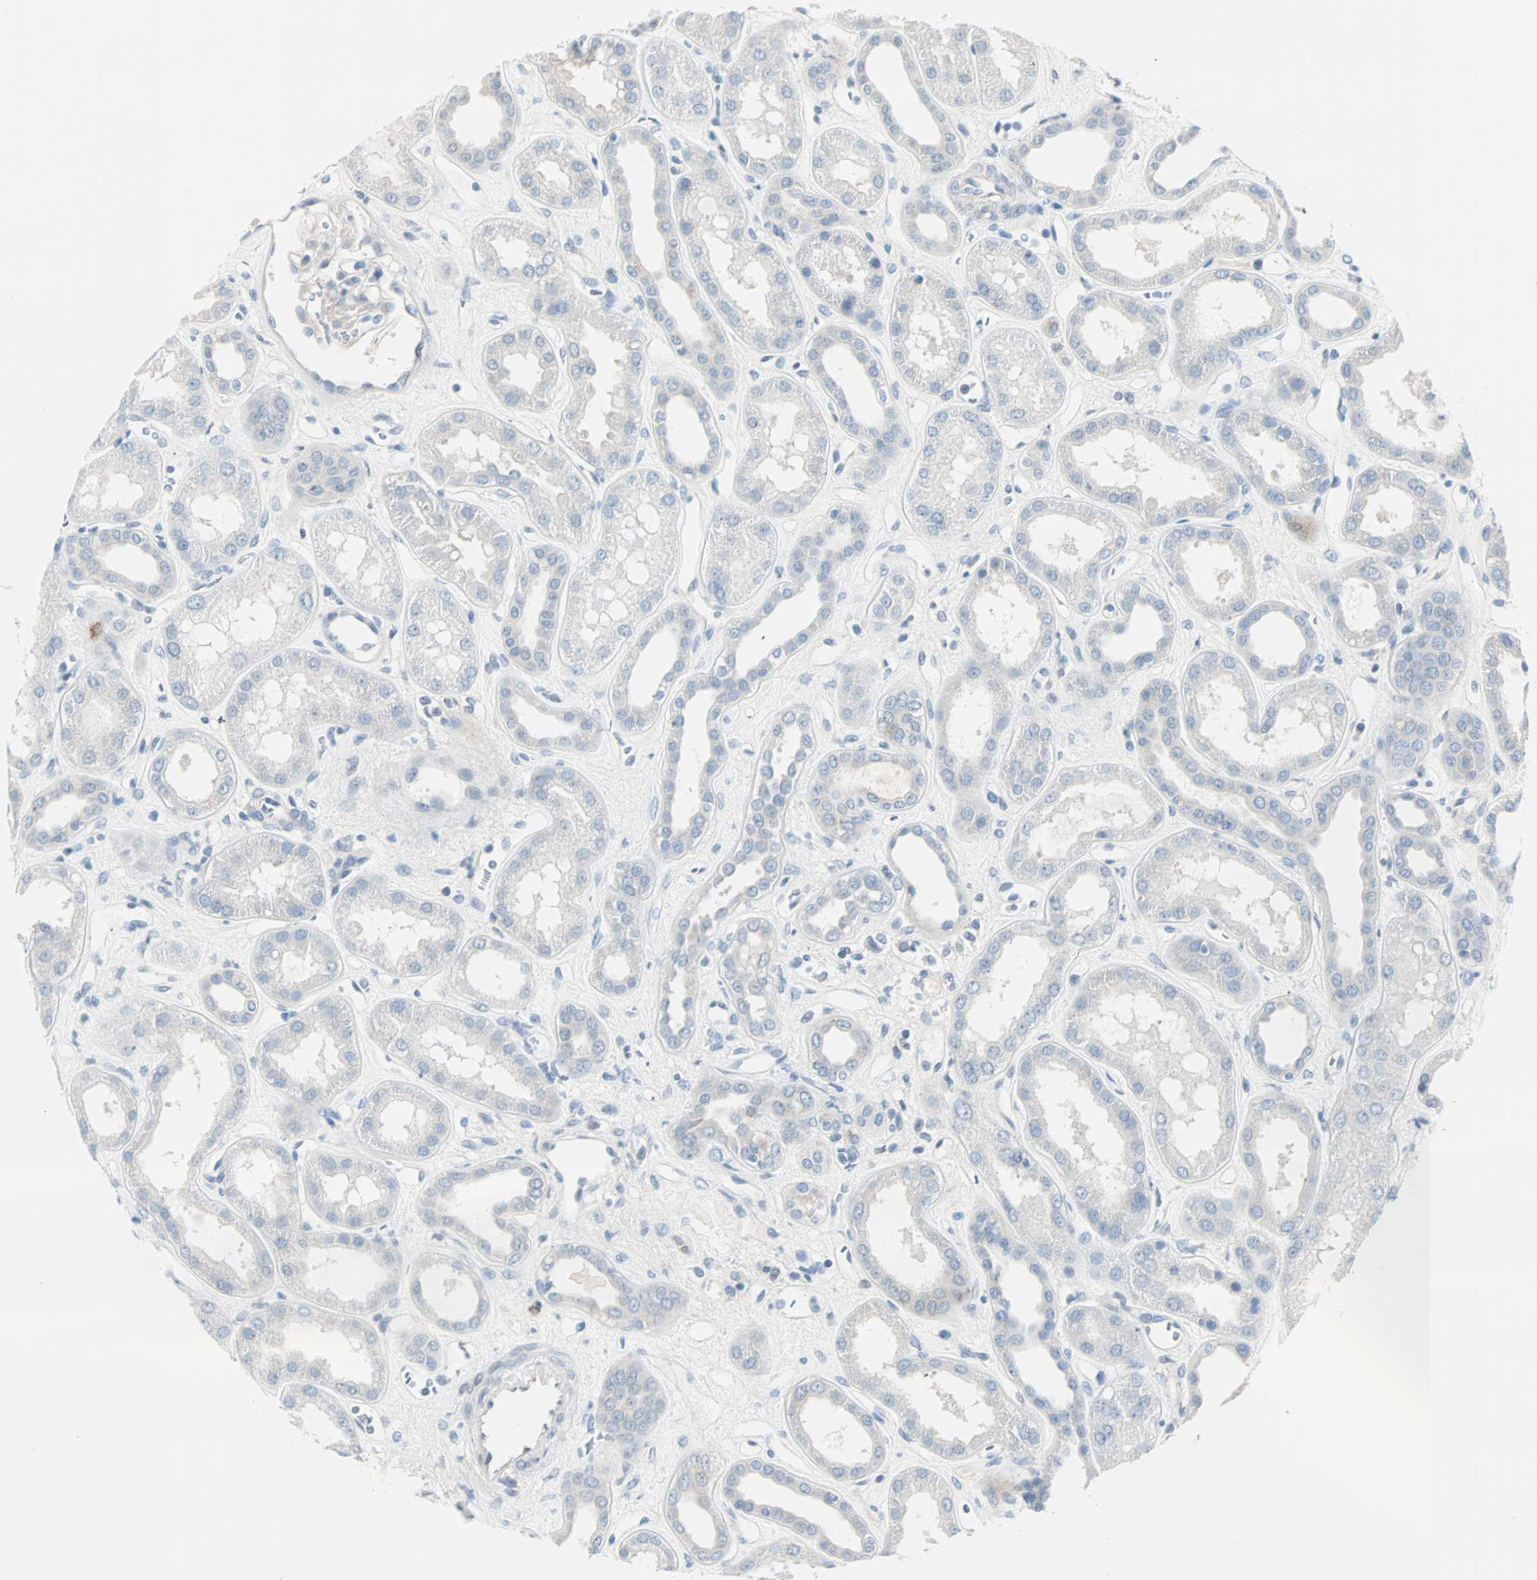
{"staining": {"intensity": "negative", "quantity": "none", "location": "none"}, "tissue": "kidney", "cell_type": "Cells in glomeruli", "image_type": "normal", "snomed": [{"axis": "morphology", "description": "Normal tissue, NOS"}, {"axis": "topography", "description": "Kidney"}], "caption": "High power microscopy photomicrograph of an immunohistochemistry (IHC) micrograph of normal kidney, revealing no significant expression in cells in glomeruli. (DAB immunohistochemistry, high magnification).", "gene": "NEFH", "patient": {"sex": "male", "age": 59}}